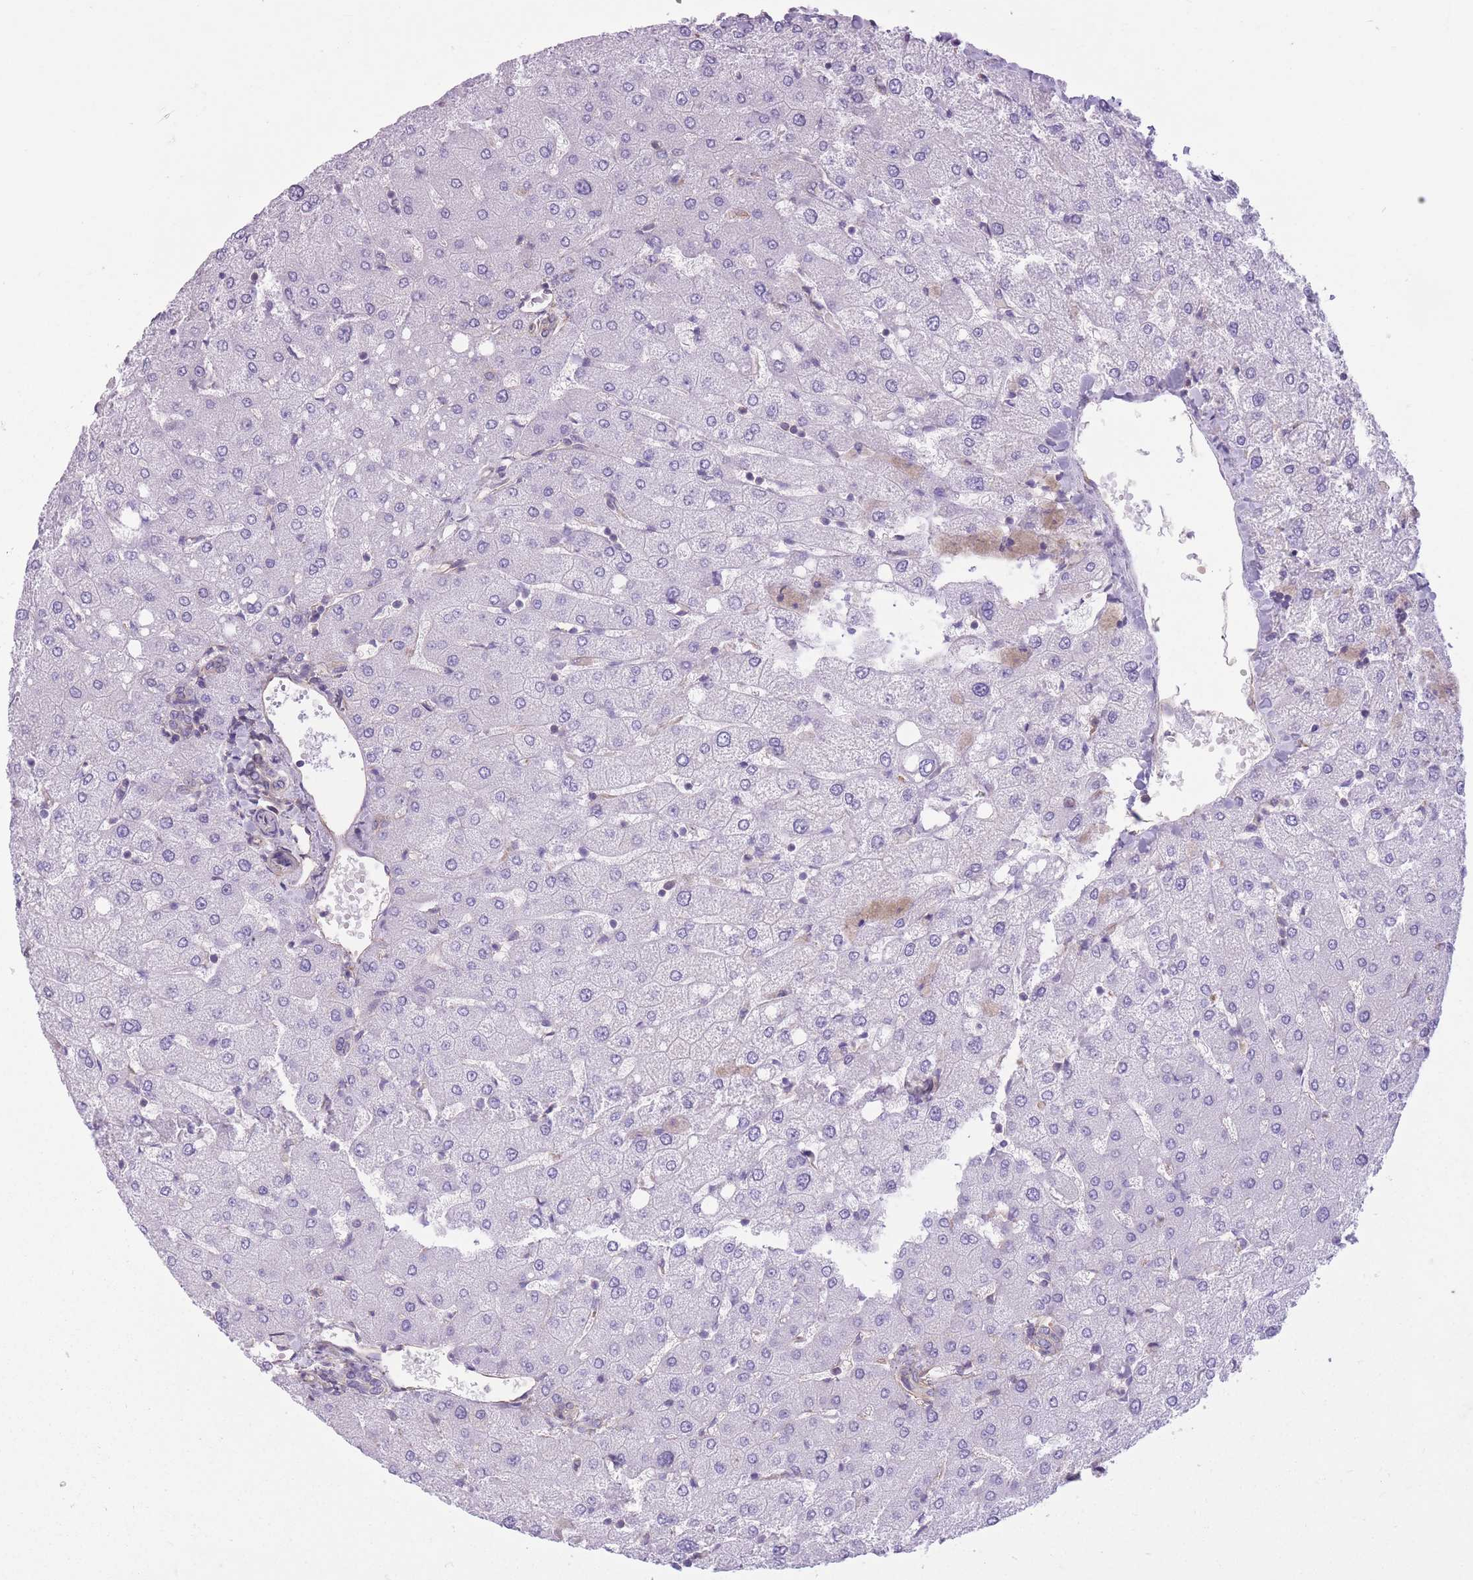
{"staining": {"intensity": "negative", "quantity": "none", "location": "none"}, "tissue": "liver", "cell_type": "Cholangiocytes", "image_type": "normal", "snomed": [{"axis": "morphology", "description": "Normal tissue, NOS"}, {"axis": "topography", "description": "Liver"}], "caption": "An immunohistochemistry (IHC) micrograph of normal liver is shown. There is no staining in cholangiocytes of liver. (DAB (3,3'-diaminobenzidine) immunohistochemistry (IHC), high magnification).", "gene": "ADD1", "patient": {"sex": "female", "age": 54}}